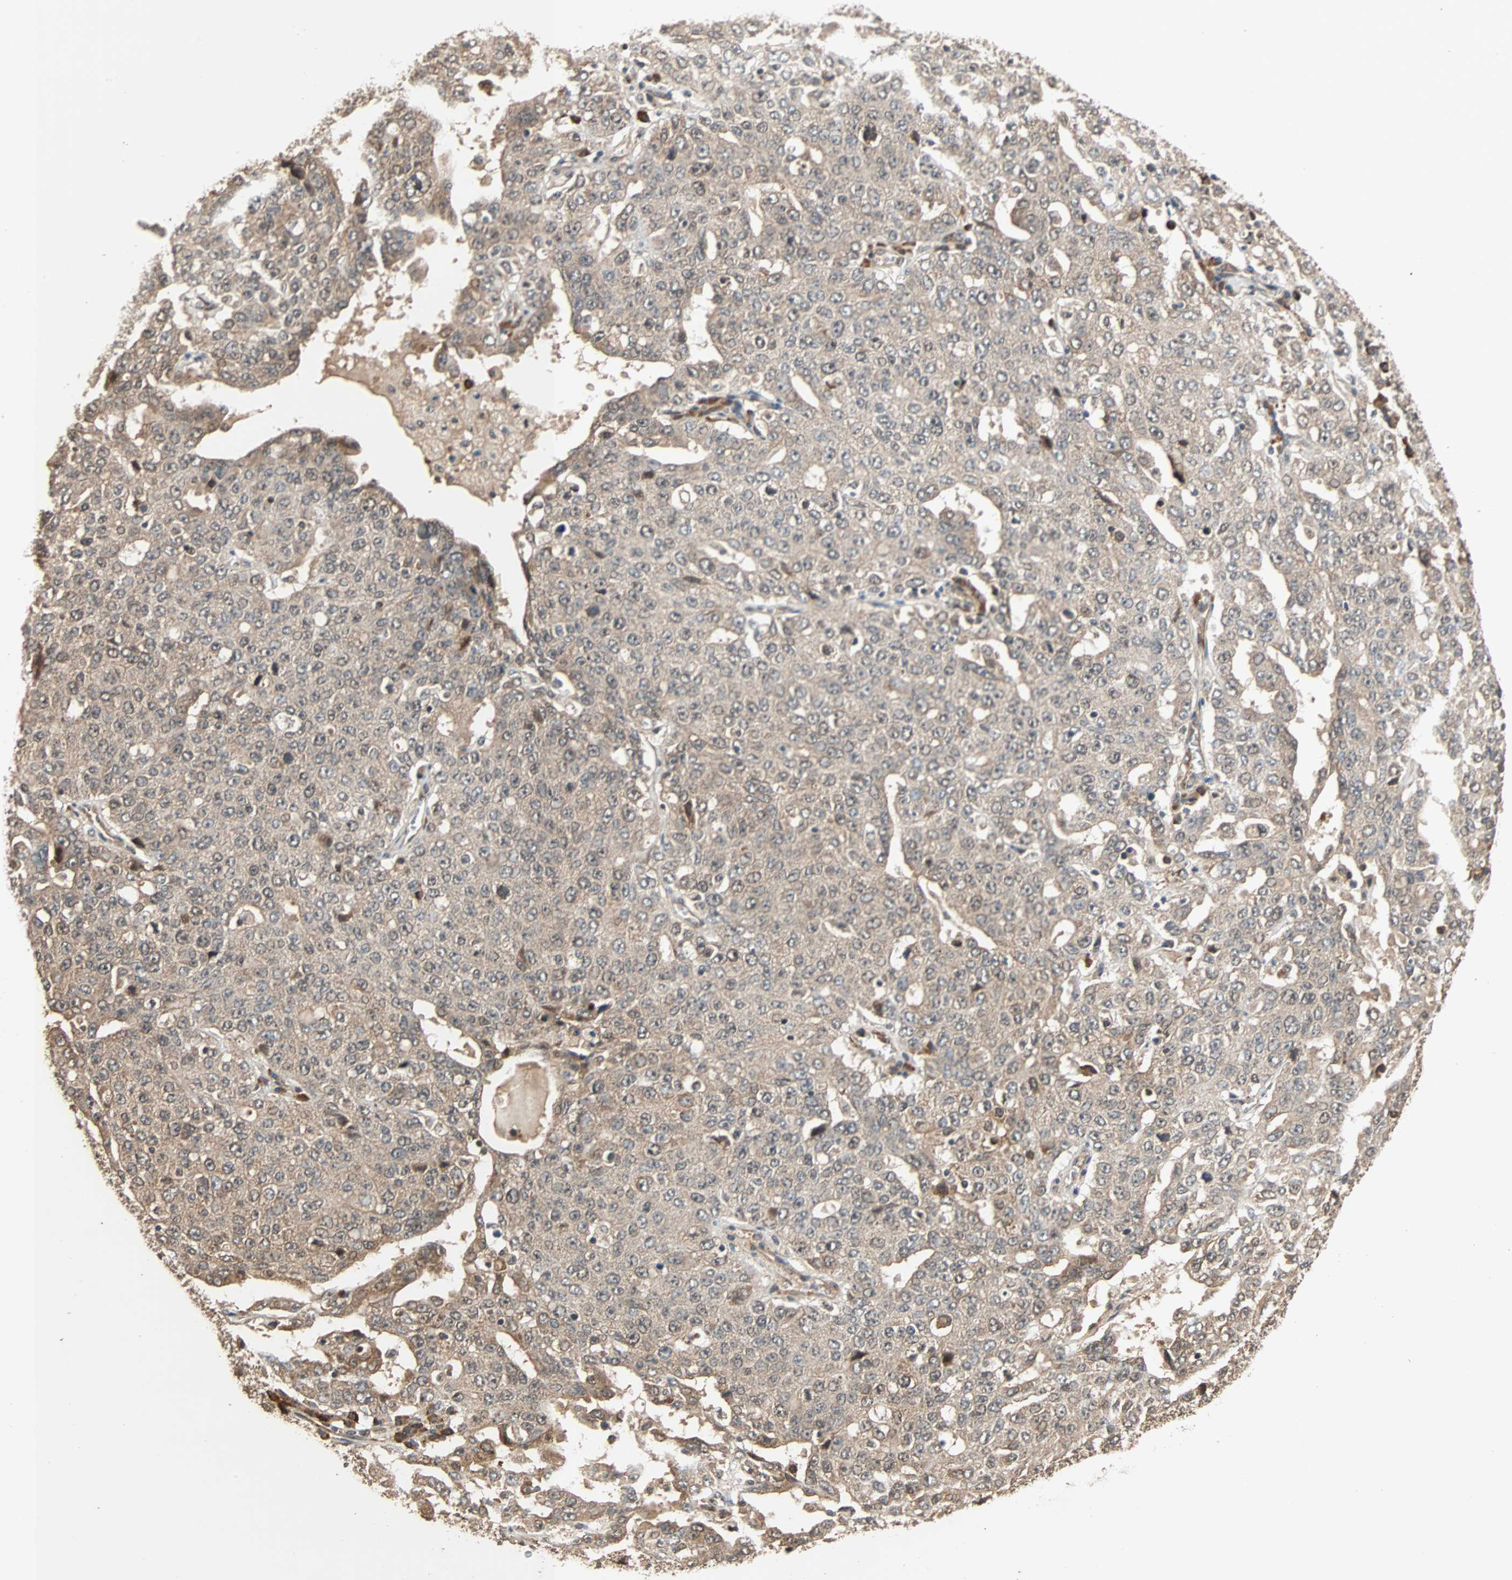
{"staining": {"intensity": "weak", "quantity": "<25%", "location": "cytoplasmic/membranous,nuclear"}, "tissue": "ovarian cancer", "cell_type": "Tumor cells", "image_type": "cancer", "snomed": [{"axis": "morphology", "description": "Carcinoma, endometroid"}, {"axis": "topography", "description": "Ovary"}], "caption": "Immunohistochemistry of ovarian cancer (endometroid carcinoma) reveals no positivity in tumor cells. (DAB (3,3'-diaminobenzidine) immunohistochemistry (IHC) with hematoxylin counter stain).", "gene": "QSER1", "patient": {"sex": "female", "age": 62}}